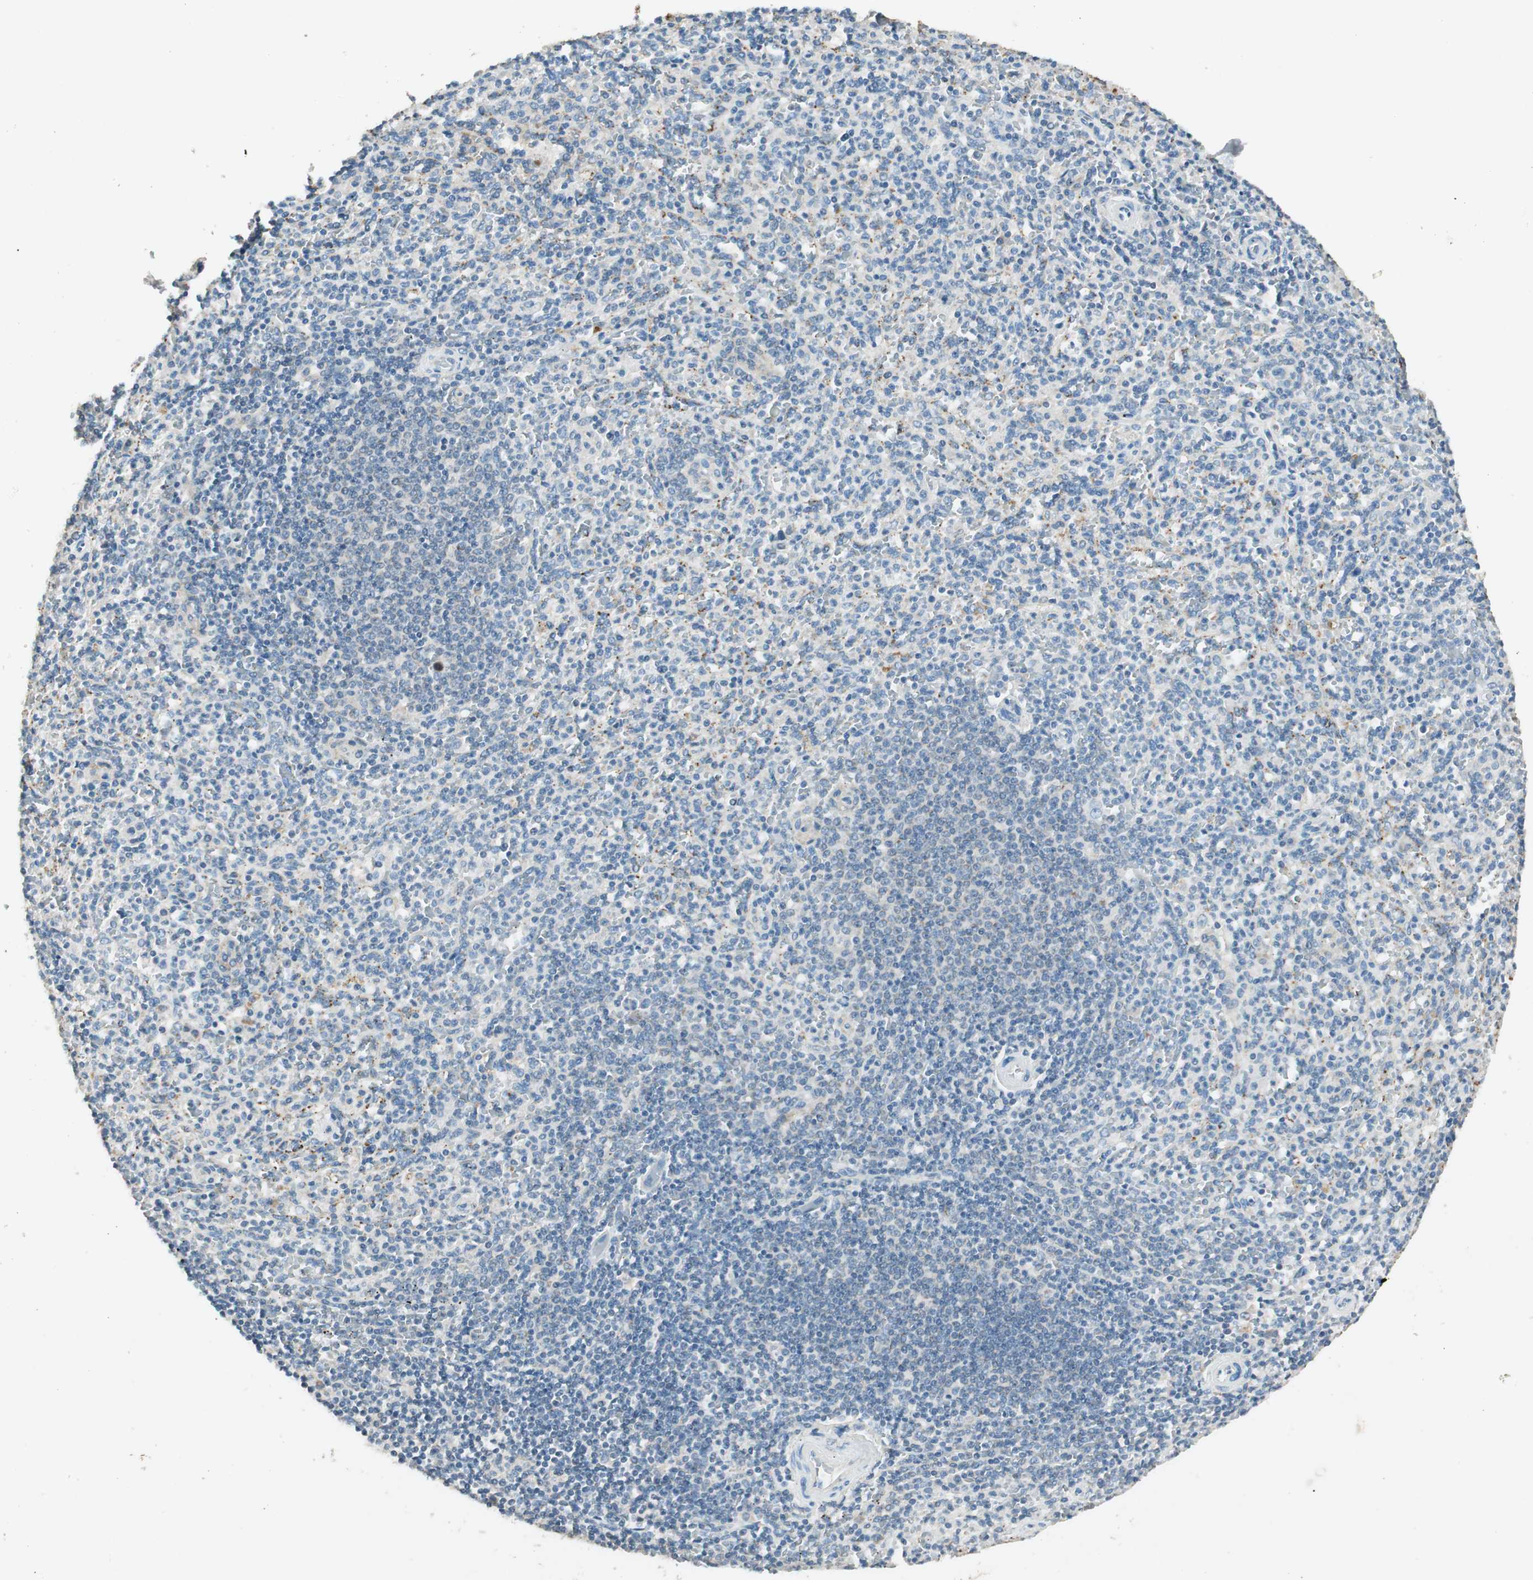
{"staining": {"intensity": "weak", "quantity": "<25%", "location": "cytoplasmic/membranous"}, "tissue": "spleen", "cell_type": "Cells in red pulp", "image_type": "normal", "snomed": [{"axis": "morphology", "description": "Normal tissue, NOS"}, {"axis": "topography", "description": "Spleen"}], "caption": "Immunohistochemical staining of normal human spleen displays no significant positivity in cells in red pulp.", "gene": "NKAIN1", "patient": {"sex": "male", "age": 36}}